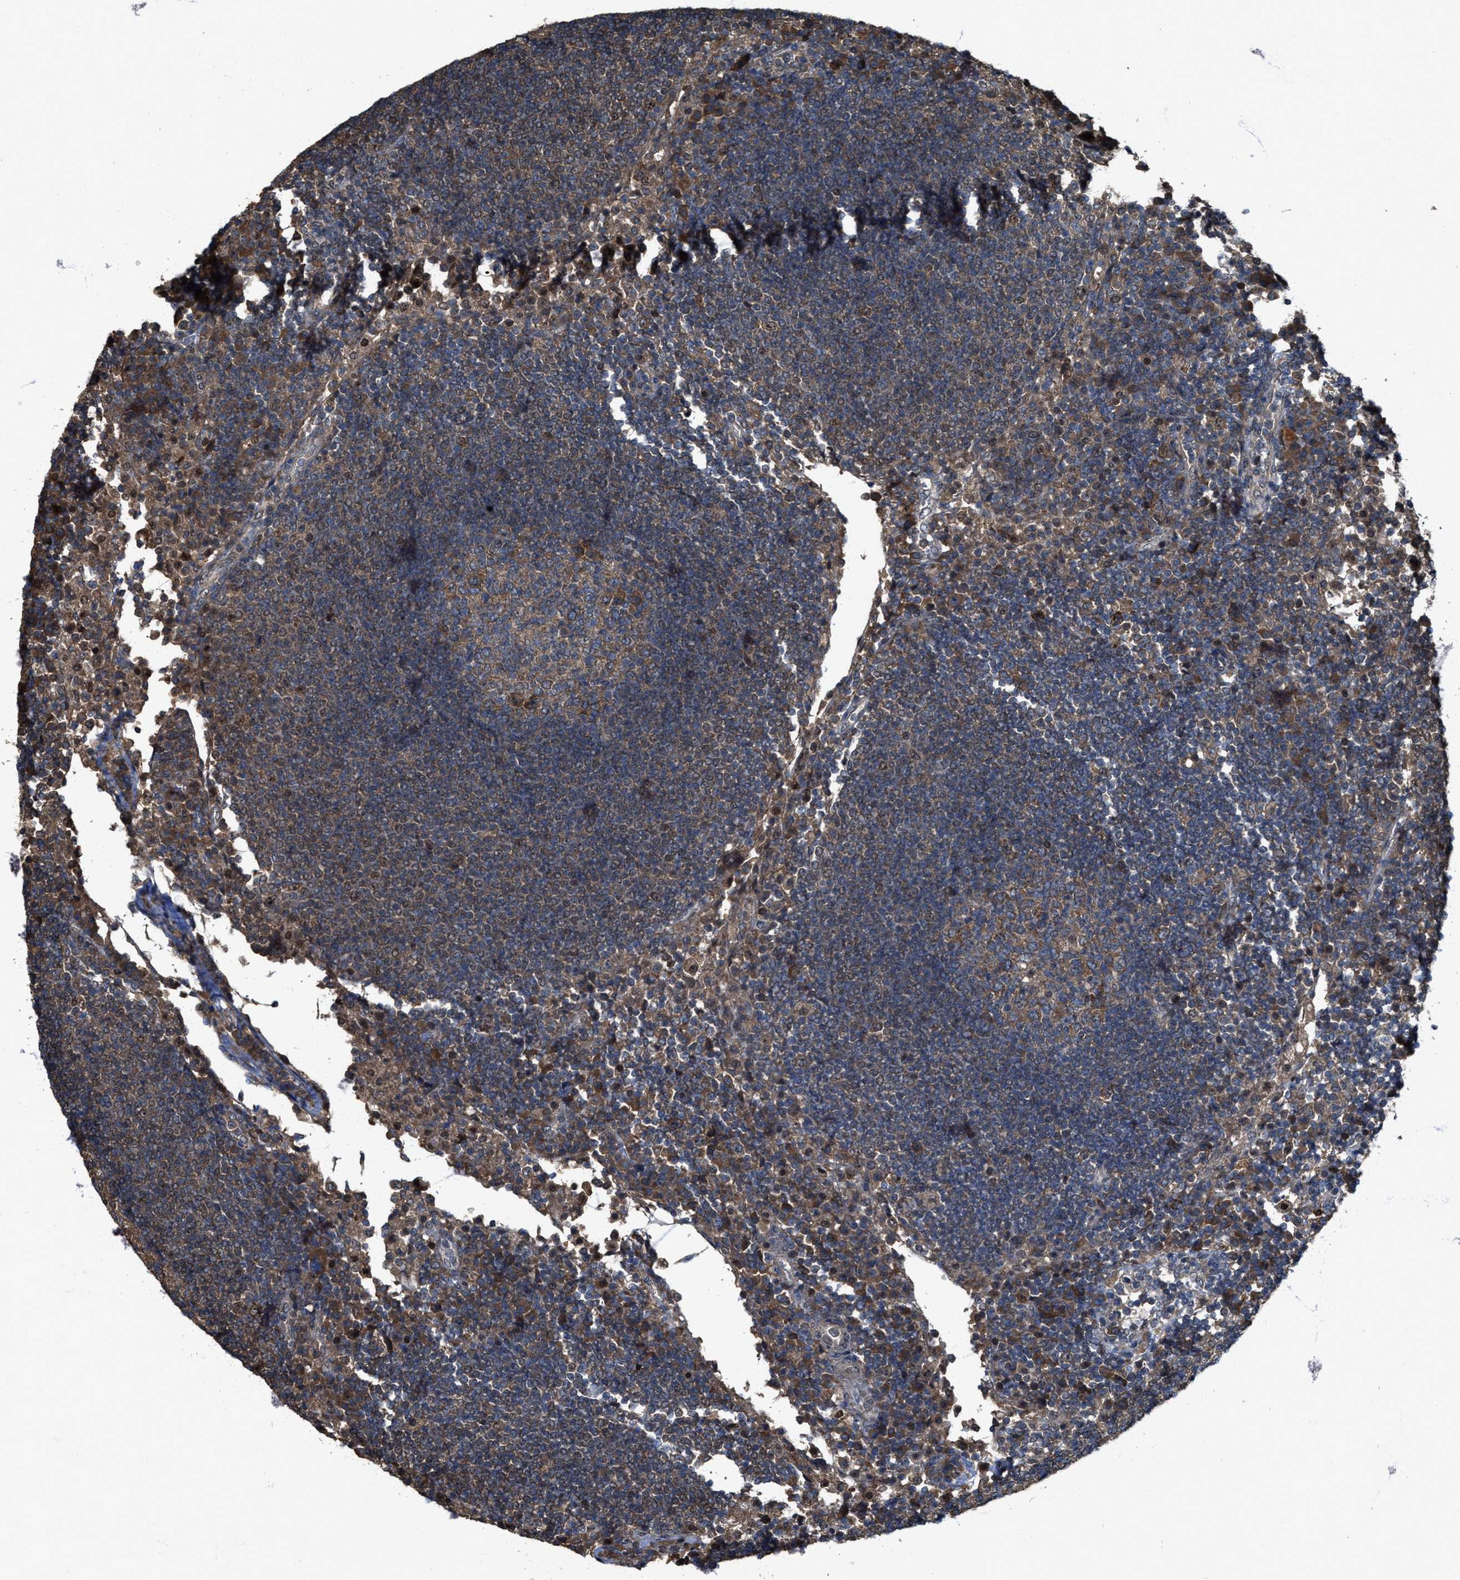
{"staining": {"intensity": "moderate", "quantity": ">75%", "location": "cytoplasmic/membranous"}, "tissue": "lymph node", "cell_type": "Germinal center cells", "image_type": "normal", "snomed": [{"axis": "morphology", "description": "Normal tissue, NOS"}, {"axis": "topography", "description": "Lymph node"}], "caption": "About >75% of germinal center cells in benign lymph node demonstrate moderate cytoplasmic/membranous protein positivity as visualized by brown immunohistochemical staining.", "gene": "PDP2", "patient": {"sex": "female", "age": 53}}